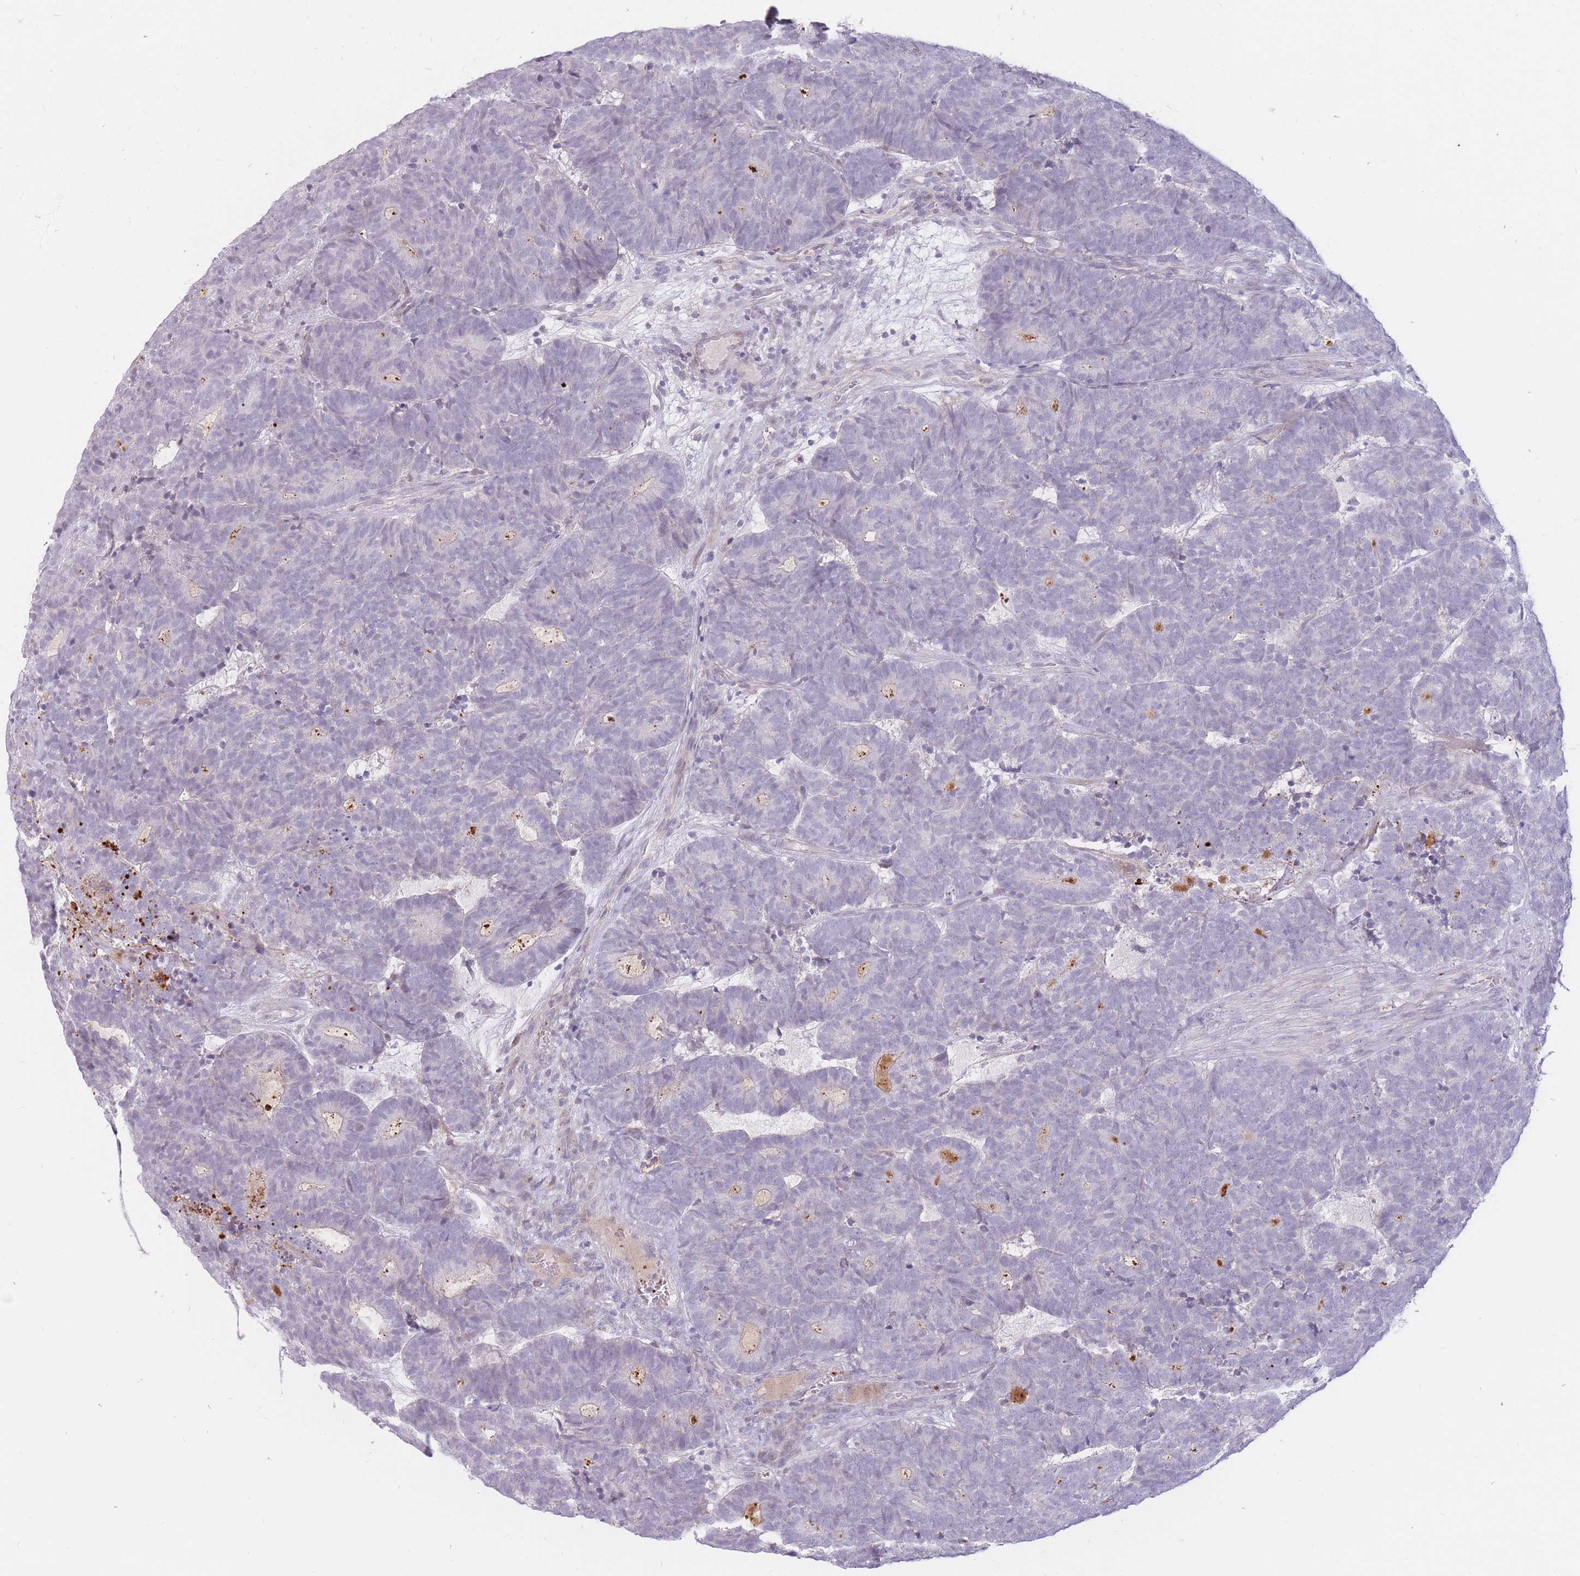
{"staining": {"intensity": "negative", "quantity": "none", "location": "none"}, "tissue": "head and neck cancer", "cell_type": "Tumor cells", "image_type": "cancer", "snomed": [{"axis": "morphology", "description": "Adenocarcinoma, NOS"}, {"axis": "topography", "description": "Head-Neck"}], "caption": "This is a image of immunohistochemistry (IHC) staining of head and neck adenocarcinoma, which shows no expression in tumor cells.", "gene": "PTGDR", "patient": {"sex": "female", "age": 81}}